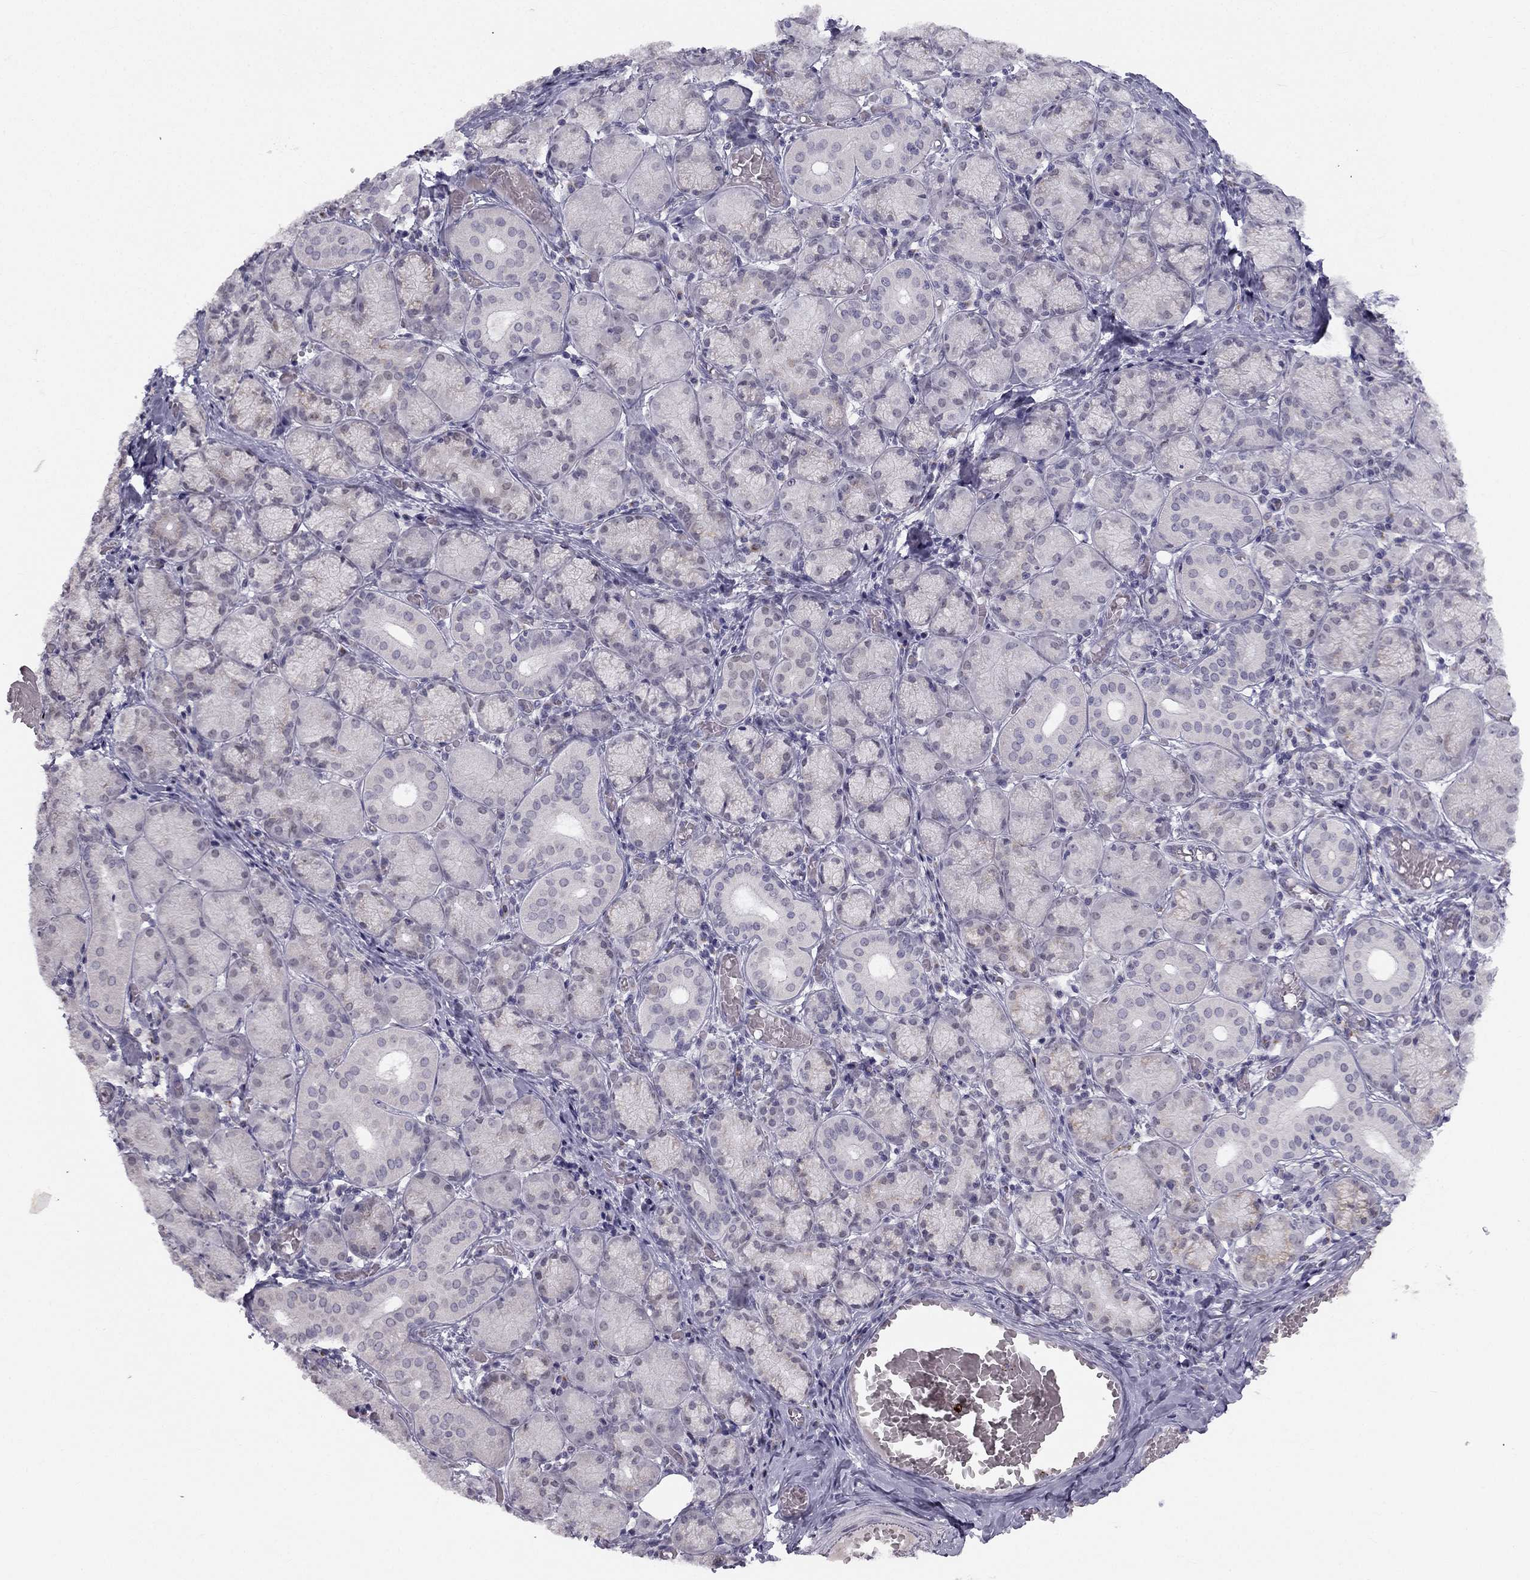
{"staining": {"intensity": "moderate", "quantity": "<25%", "location": "nuclear"}, "tissue": "salivary gland", "cell_type": "Glandular cells", "image_type": "normal", "snomed": [{"axis": "morphology", "description": "Normal tissue, NOS"}, {"axis": "topography", "description": "Salivary gland"}, {"axis": "topography", "description": "Peripheral nerve tissue"}], "caption": "This histopathology image shows immunohistochemistry (IHC) staining of unremarkable human salivary gland, with low moderate nuclear positivity in about <25% of glandular cells.", "gene": "TRPS1", "patient": {"sex": "female", "age": 24}}